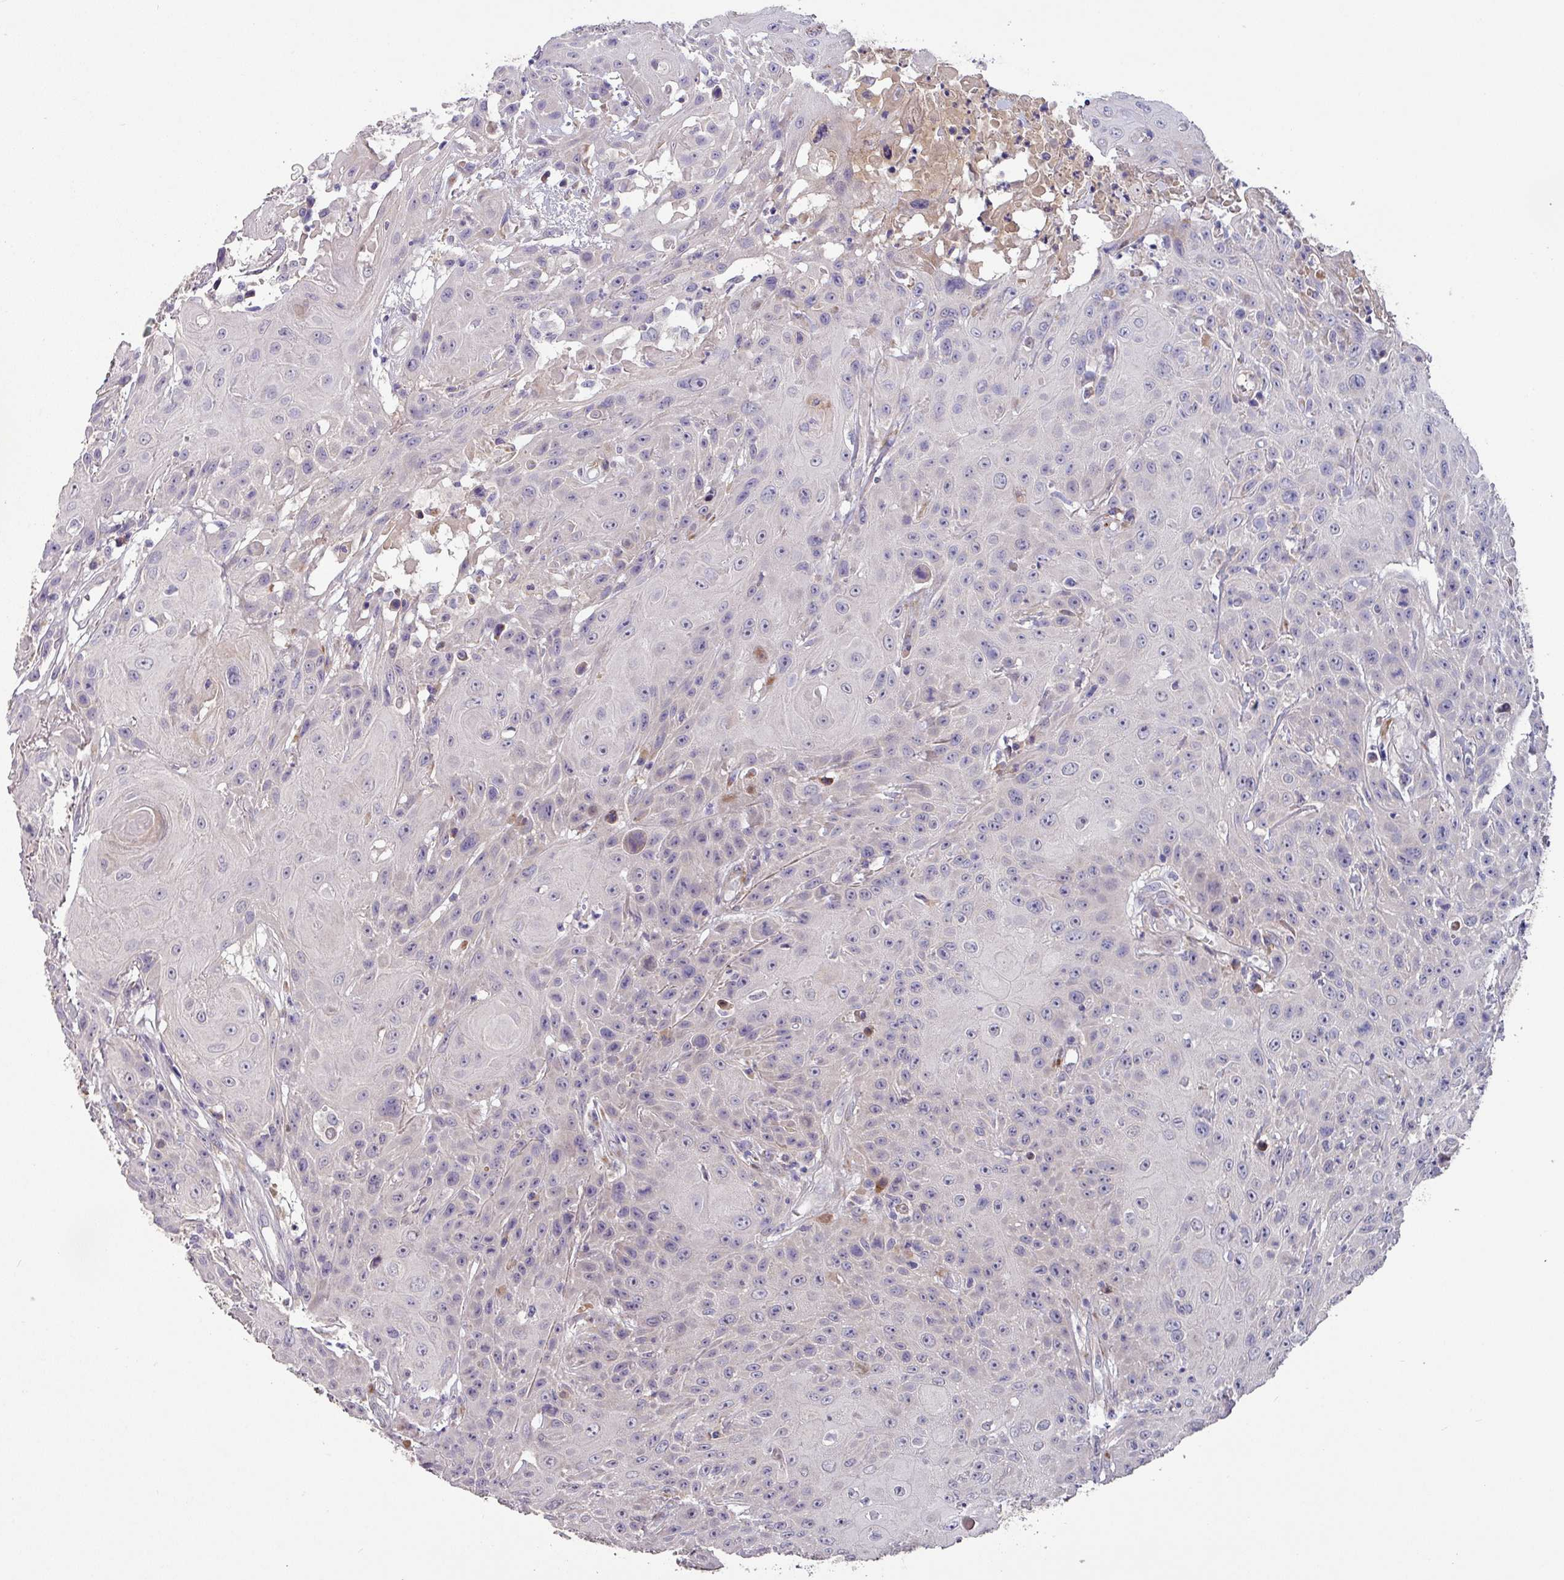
{"staining": {"intensity": "negative", "quantity": "none", "location": "none"}, "tissue": "head and neck cancer", "cell_type": "Tumor cells", "image_type": "cancer", "snomed": [{"axis": "morphology", "description": "Squamous cell carcinoma, NOS"}, {"axis": "topography", "description": "Skin"}, {"axis": "topography", "description": "Head-Neck"}], "caption": "Human head and neck cancer stained for a protein using immunohistochemistry displays no expression in tumor cells.", "gene": "KLHL3", "patient": {"sex": "male", "age": 80}}